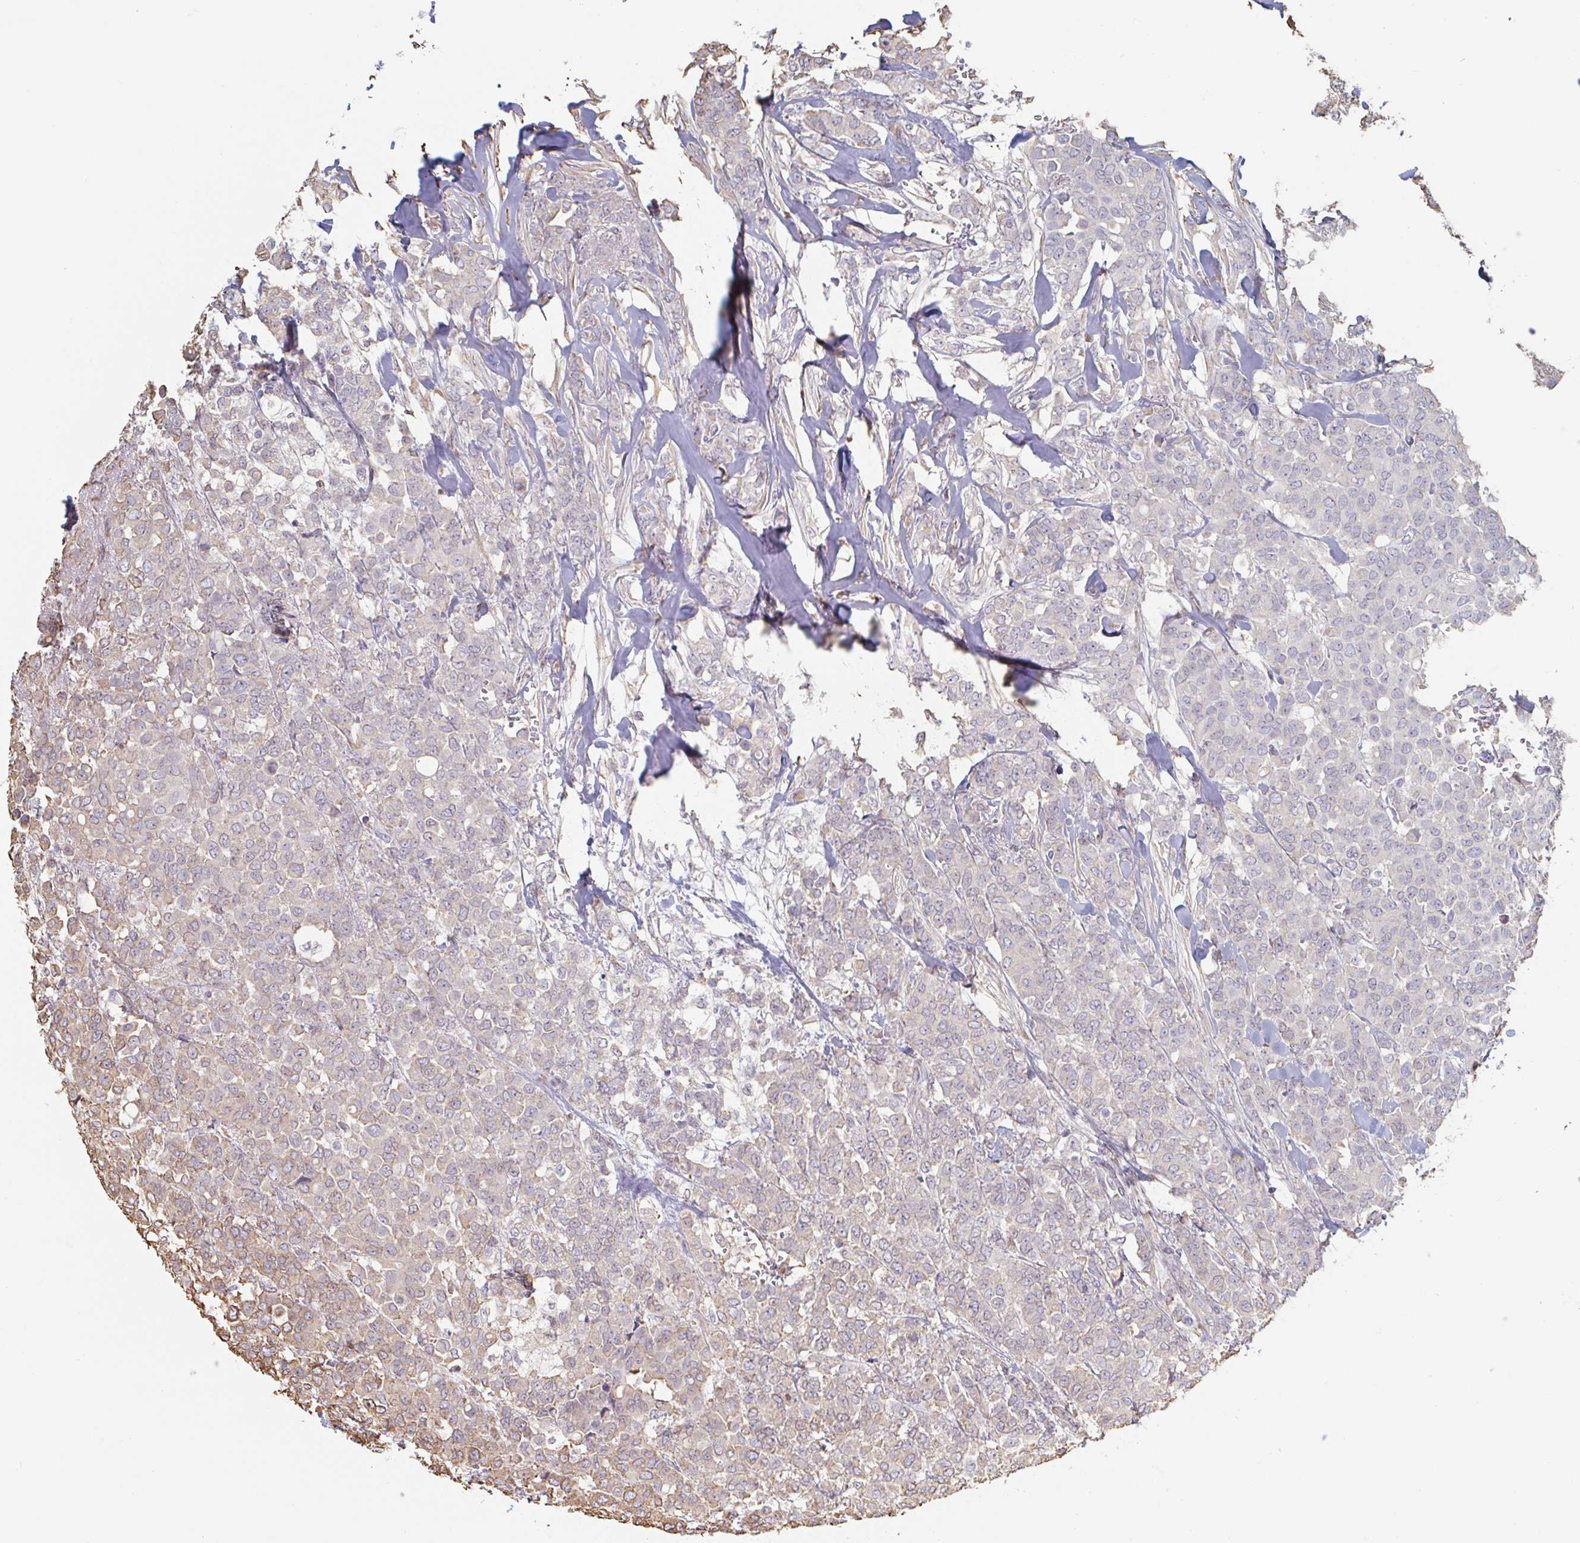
{"staining": {"intensity": "moderate", "quantity": "25%-75%", "location": "cytoplasmic/membranous"}, "tissue": "breast cancer", "cell_type": "Tumor cells", "image_type": "cancer", "snomed": [{"axis": "morphology", "description": "Lobular carcinoma"}, {"axis": "topography", "description": "Breast"}], "caption": "This micrograph displays IHC staining of breast cancer (lobular carcinoma), with medium moderate cytoplasmic/membranous positivity in about 25%-75% of tumor cells.", "gene": "RAB5IF", "patient": {"sex": "female", "age": 91}}